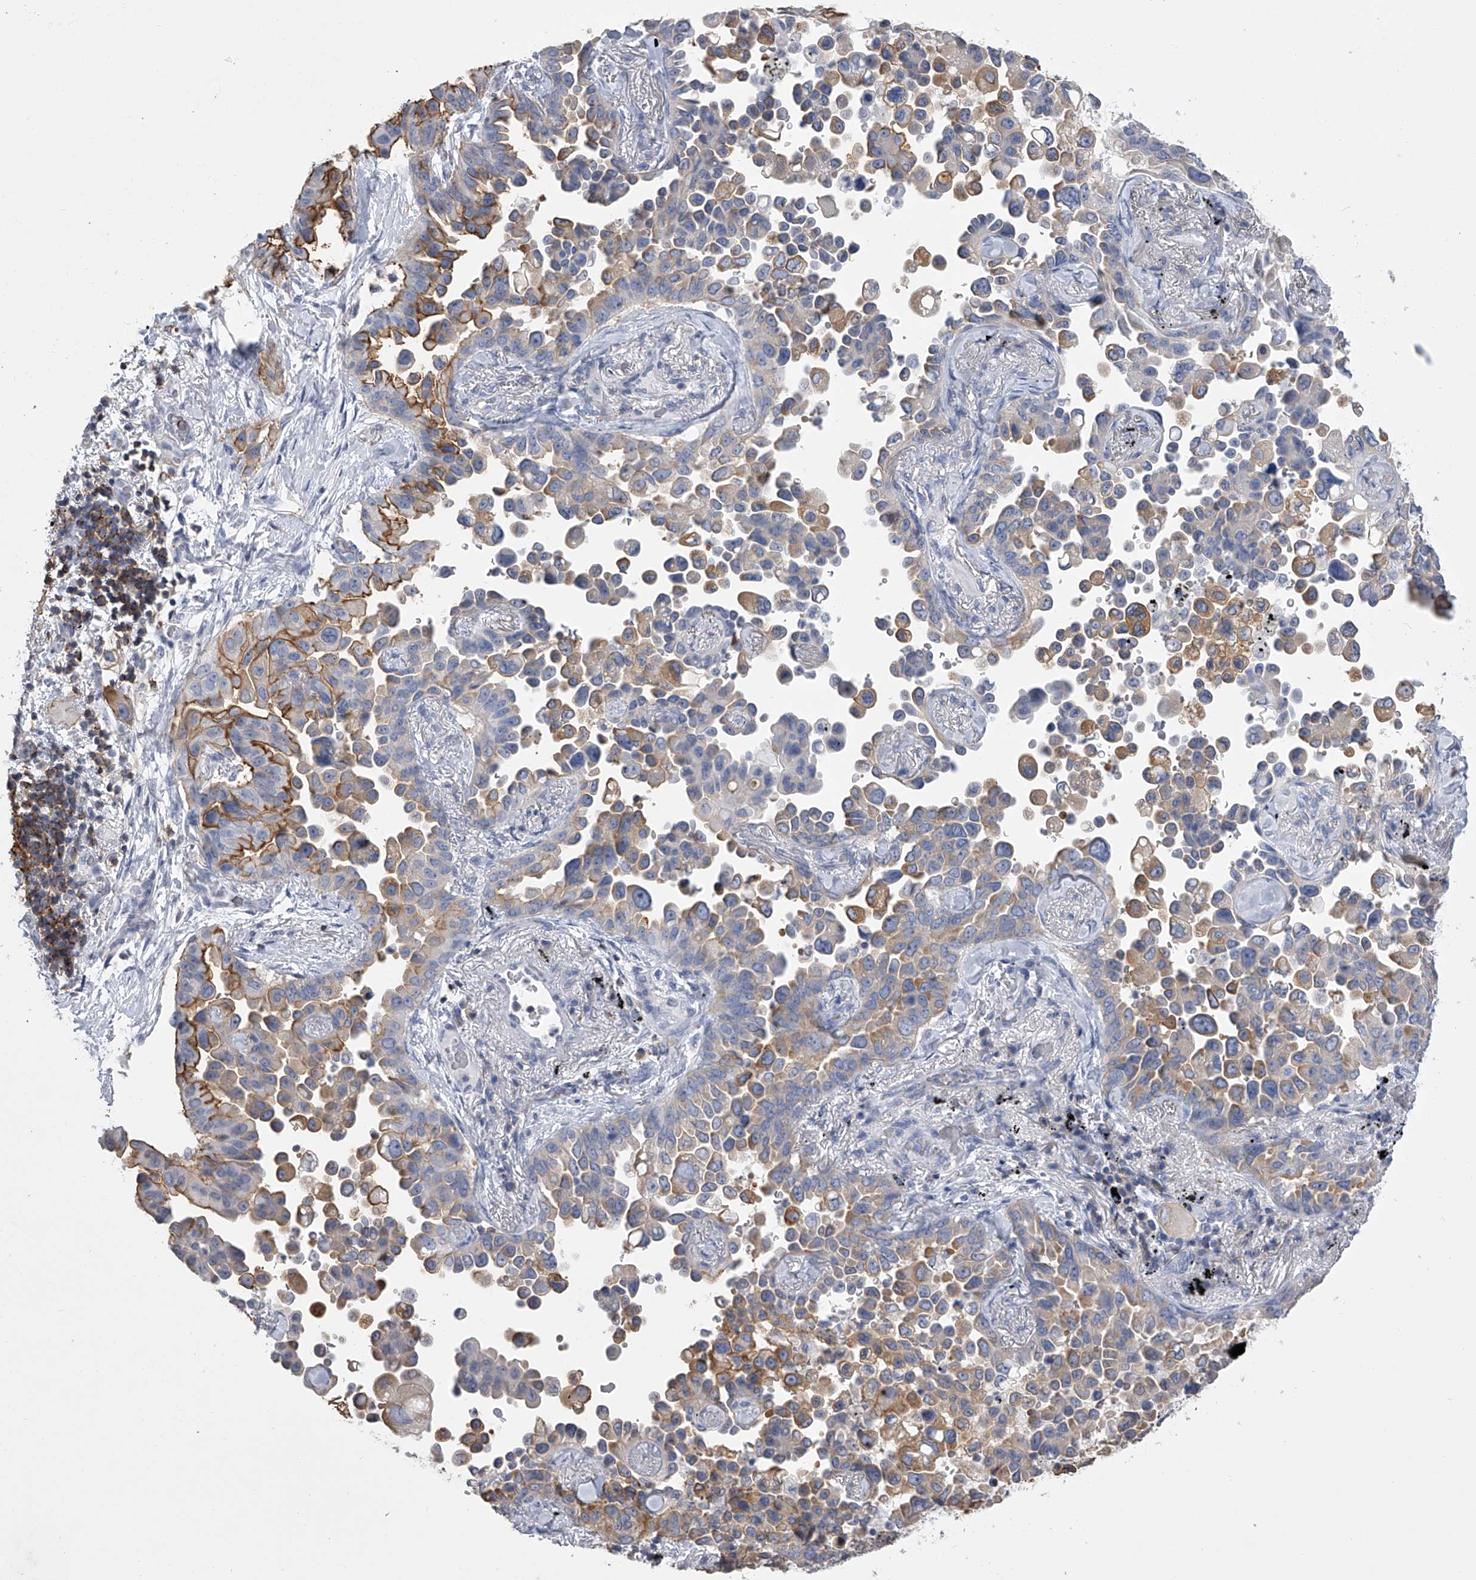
{"staining": {"intensity": "moderate", "quantity": "25%-75%", "location": "cytoplasmic/membranous"}, "tissue": "lung cancer", "cell_type": "Tumor cells", "image_type": "cancer", "snomed": [{"axis": "morphology", "description": "Adenocarcinoma, NOS"}, {"axis": "topography", "description": "Lung"}], "caption": "IHC (DAB) staining of human lung adenocarcinoma displays moderate cytoplasmic/membranous protein positivity in approximately 25%-75% of tumor cells. (DAB IHC with brightfield microscopy, high magnification).", "gene": "TASP1", "patient": {"sex": "female", "age": 67}}